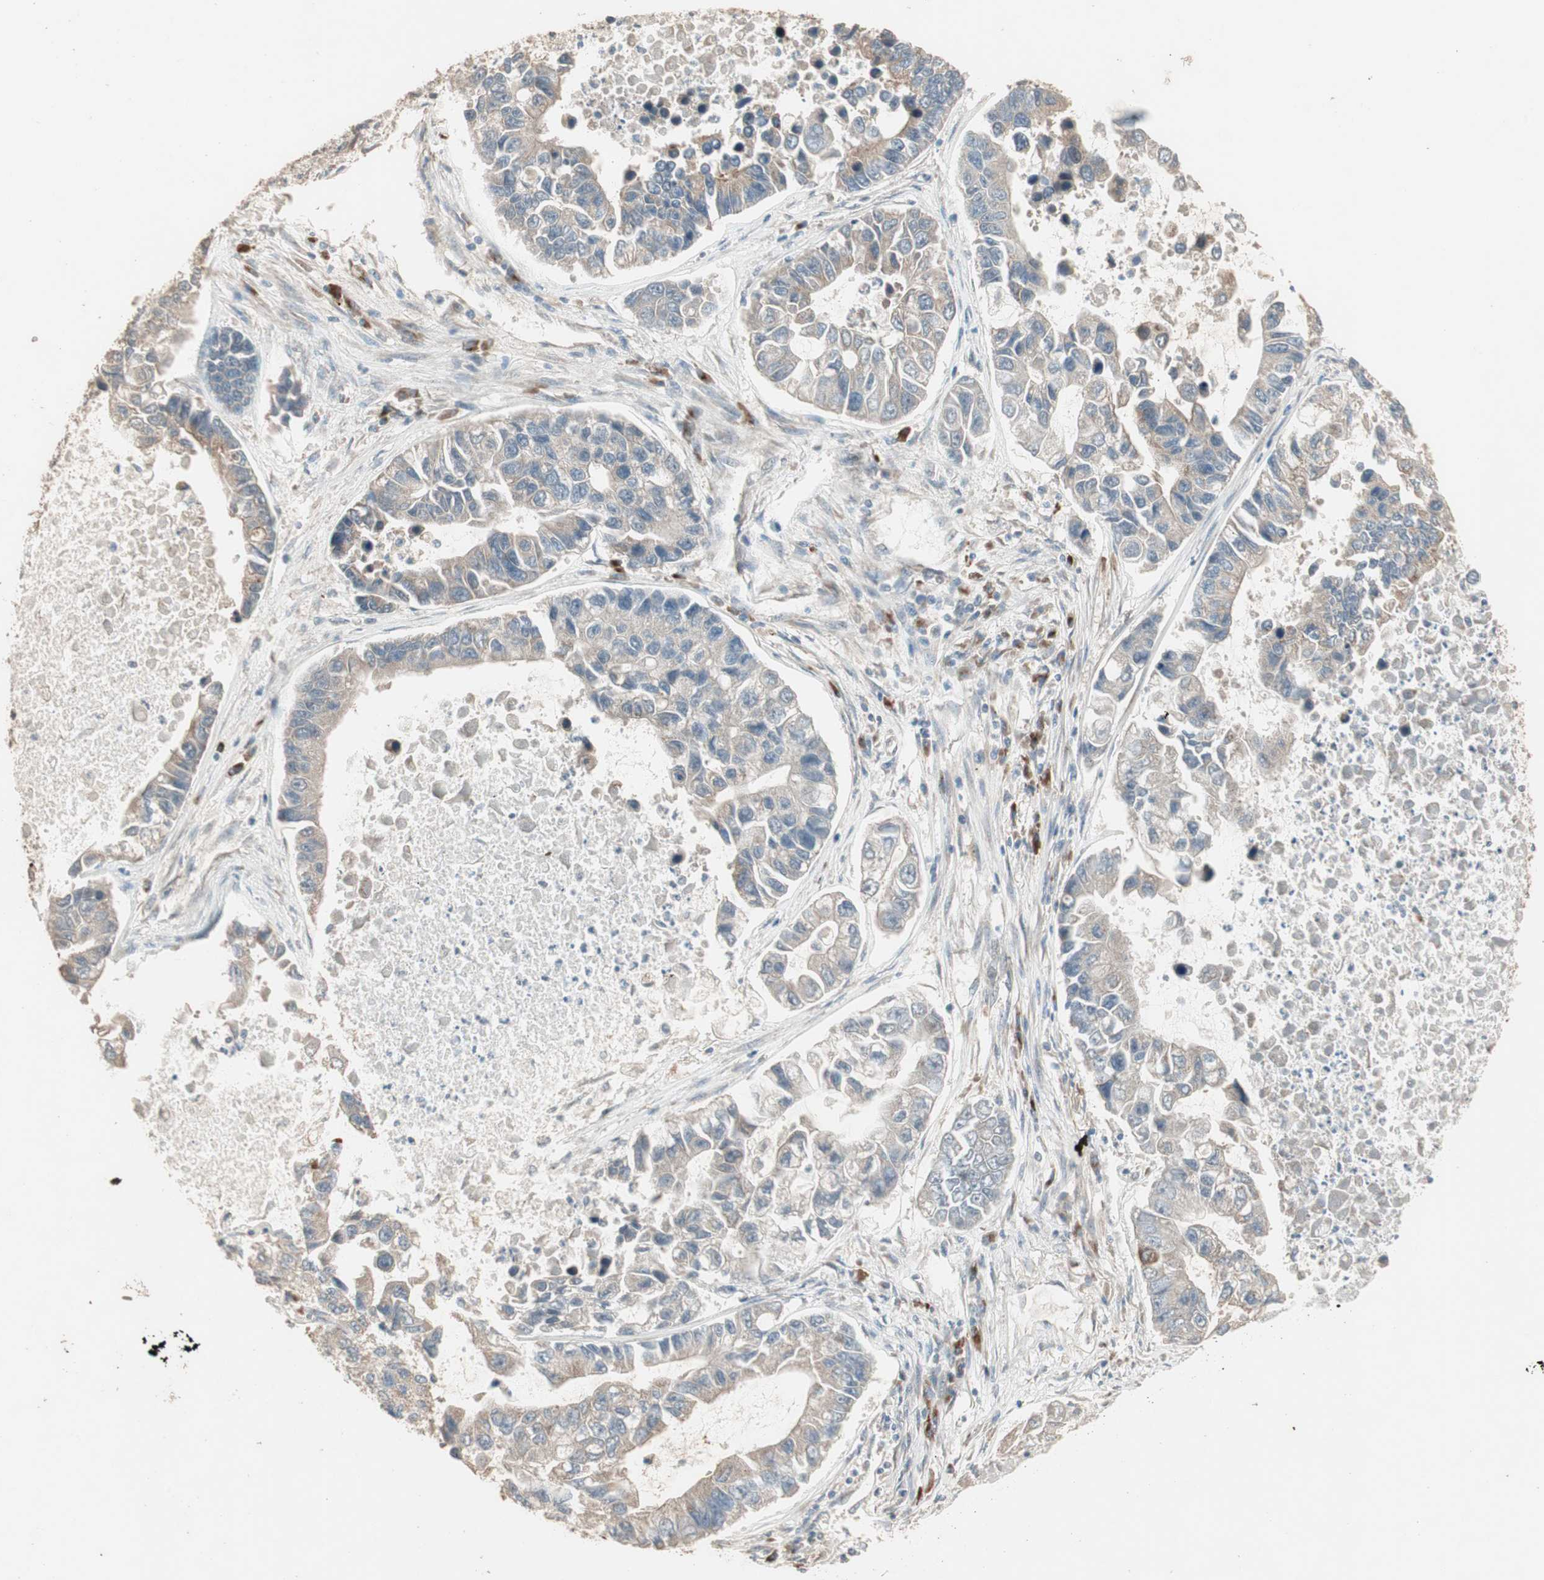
{"staining": {"intensity": "moderate", "quantity": ">75%", "location": "cytoplasmic/membranous"}, "tissue": "lung cancer", "cell_type": "Tumor cells", "image_type": "cancer", "snomed": [{"axis": "morphology", "description": "Adenocarcinoma, NOS"}, {"axis": "topography", "description": "Lung"}], "caption": "A micrograph showing moderate cytoplasmic/membranous expression in approximately >75% of tumor cells in lung cancer, as visualized by brown immunohistochemical staining.", "gene": "RARRES1", "patient": {"sex": "female", "age": 51}}